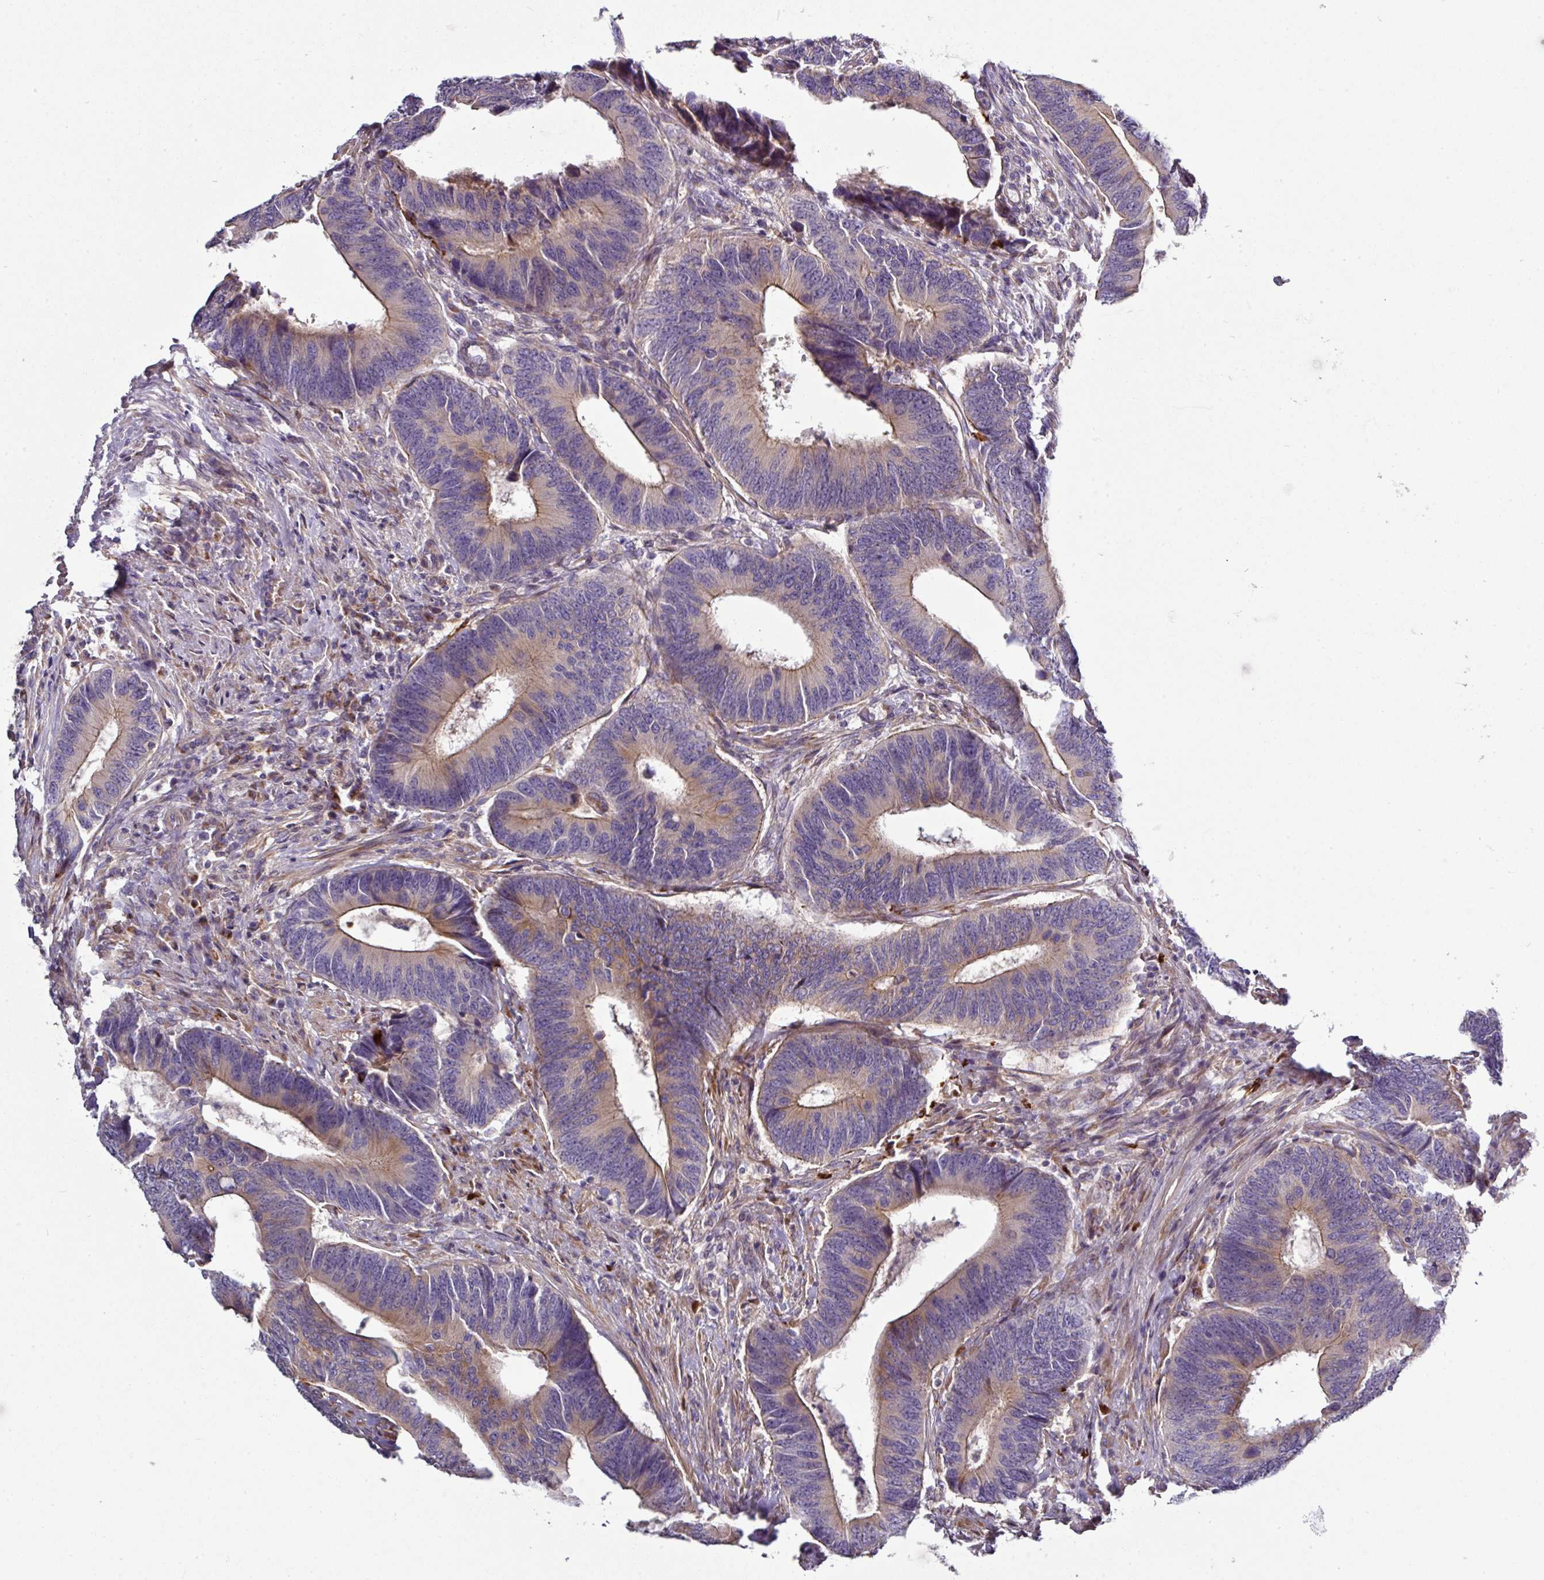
{"staining": {"intensity": "moderate", "quantity": "25%-75%", "location": "cytoplasmic/membranous"}, "tissue": "colorectal cancer", "cell_type": "Tumor cells", "image_type": "cancer", "snomed": [{"axis": "morphology", "description": "Adenocarcinoma, NOS"}, {"axis": "topography", "description": "Colon"}], "caption": "This image demonstrates immunohistochemistry staining of adenocarcinoma (colorectal), with medium moderate cytoplasmic/membranous staining in about 25%-75% of tumor cells.", "gene": "GAN", "patient": {"sex": "male", "age": 87}}